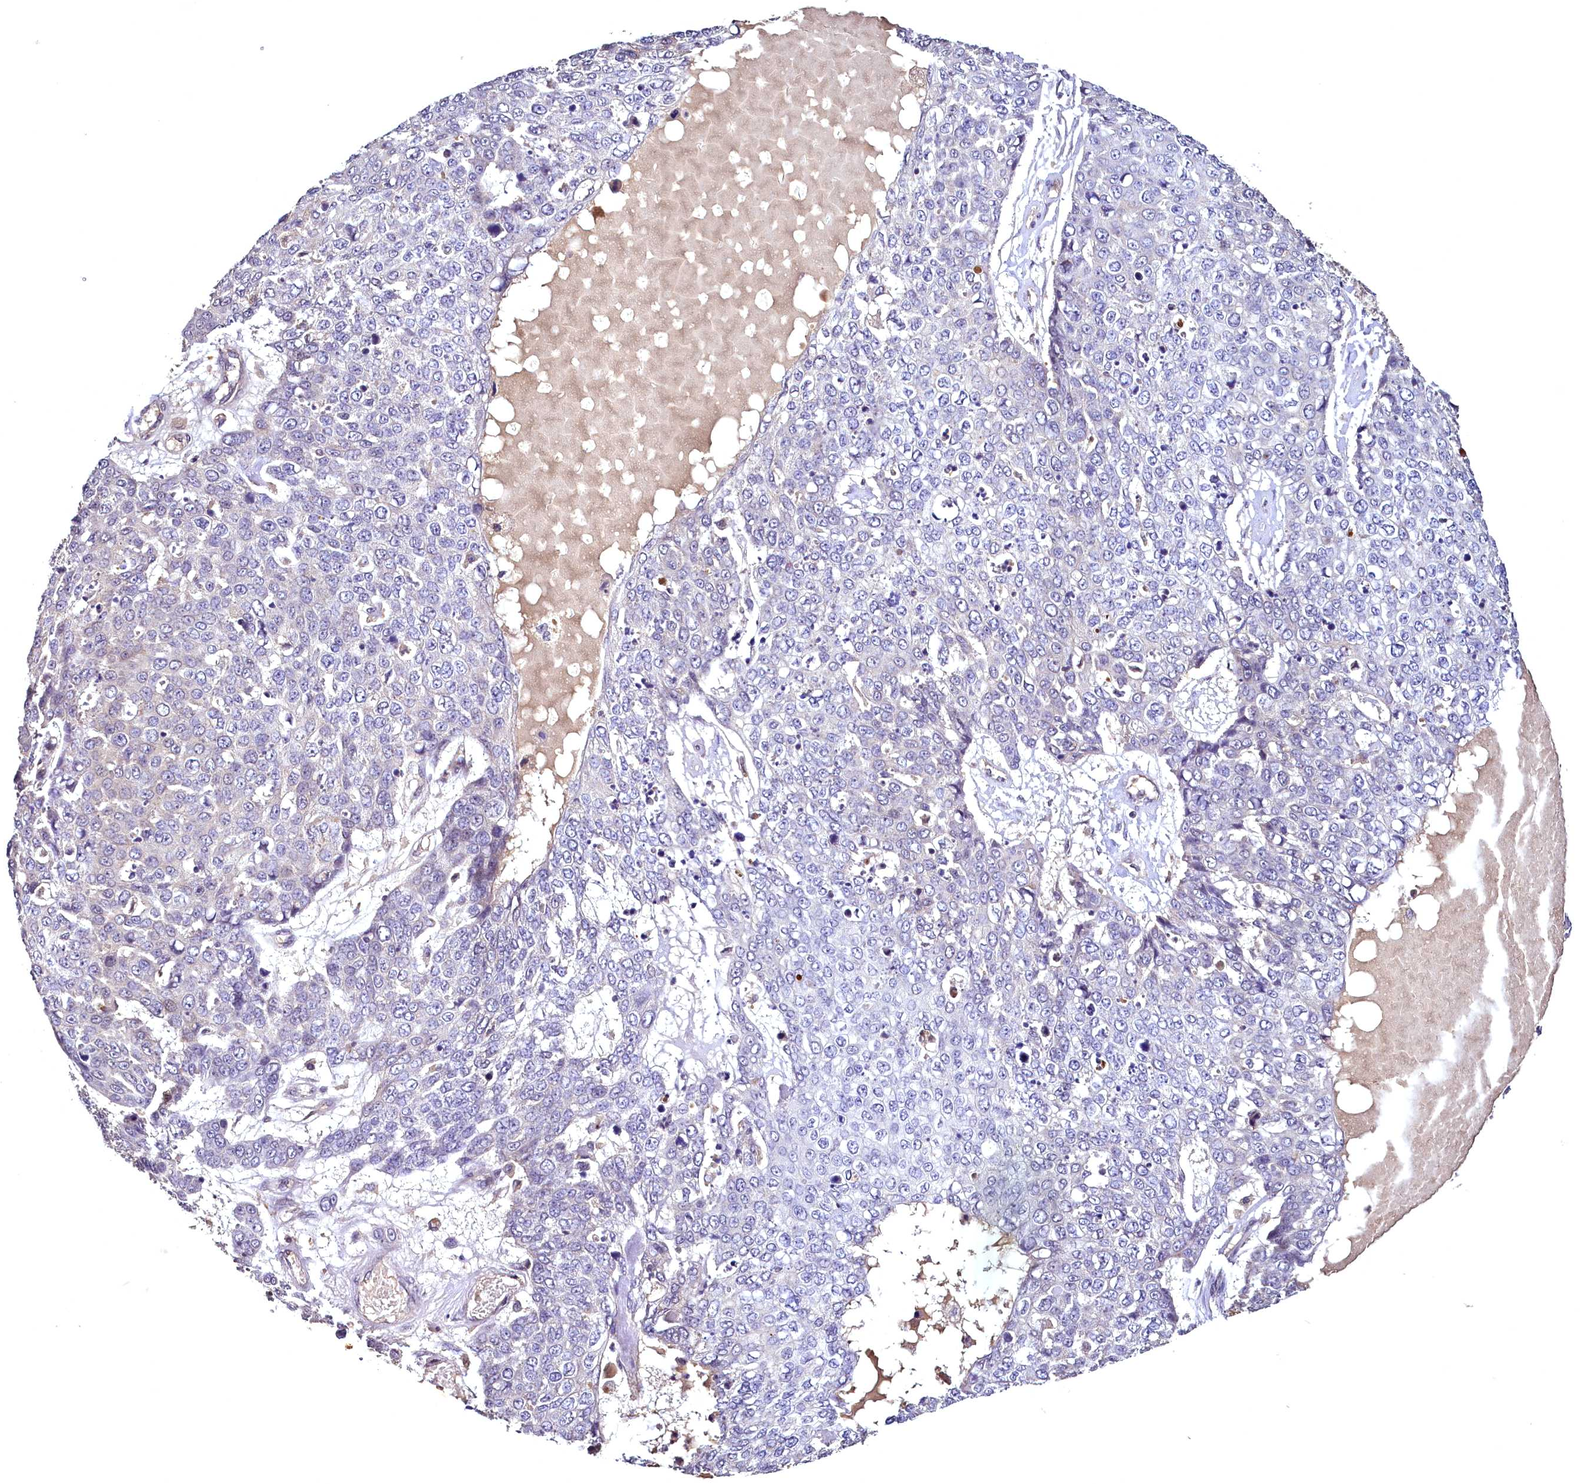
{"staining": {"intensity": "negative", "quantity": "none", "location": "none"}, "tissue": "skin cancer", "cell_type": "Tumor cells", "image_type": "cancer", "snomed": [{"axis": "morphology", "description": "Squamous cell carcinoma, NOS"}, {"axis": "topography", "description": "Skin"}], "caption": "There is no significant positivity in tumor cells of skin squamous cell carcinoma.", "gene": "TMEM39A", "patient": {"sex": "female", "age": 44}}